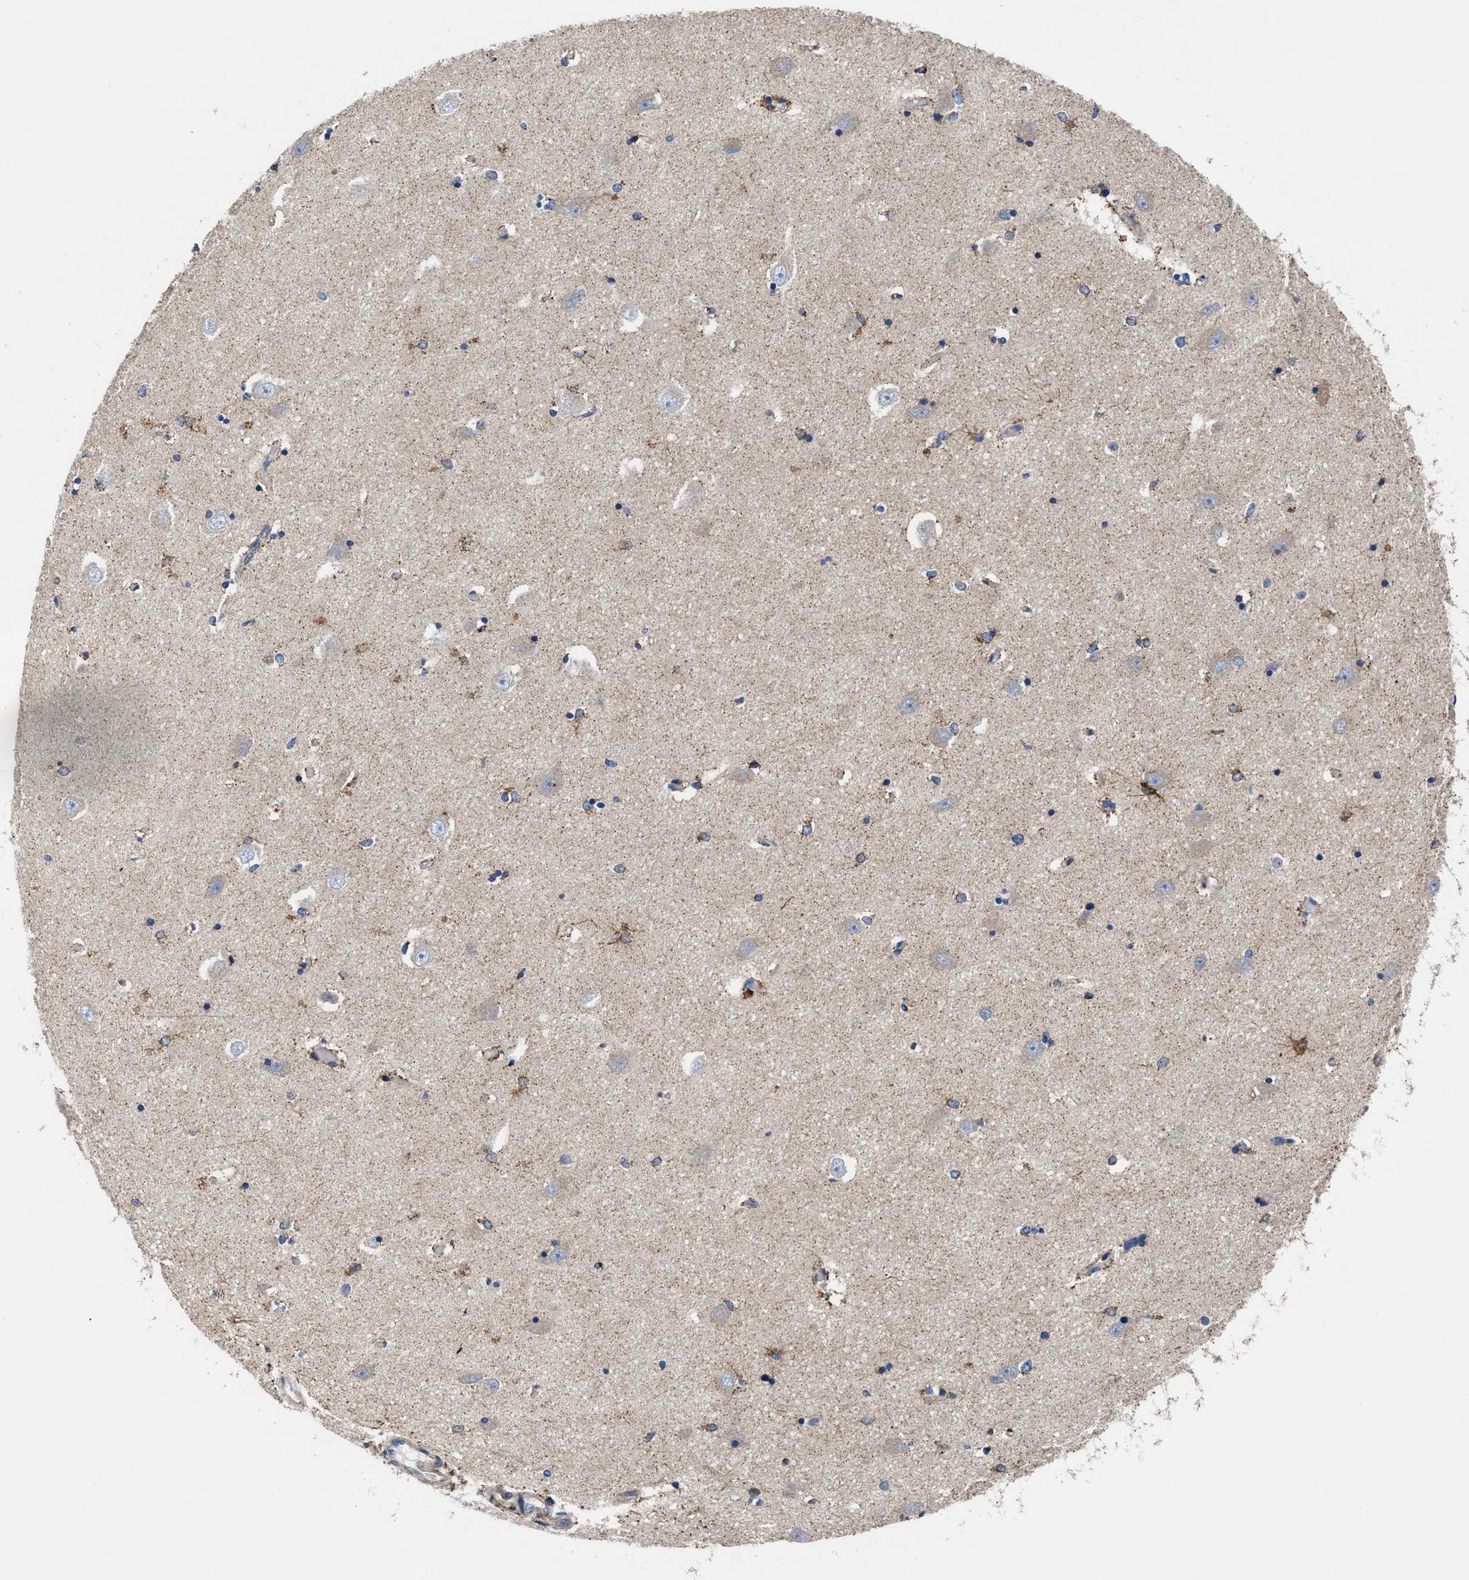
{"staining": {"intensity": "moderate", "quantity": "<25%", "location": "cytoplasmic/membranous"}, "tissue": "hippocampus", "cell_type": "Glial cells", "image_type": "normal", "snomed": [{"axis": "morphology", "description": "Normal tissue, NOS"}, {"axis": "topography", "description": "Hippocampus"}], "caption": "Hippocampus was stained to show a protein in brown. There is low levels of moderate cytoplasmic/membranous expression in about <25% of glial cells. The protein is shown in brown color, while the nuclei are stained blue.", "gene": "PRR15L", "patient": {"sex": "male", "age": 45}}